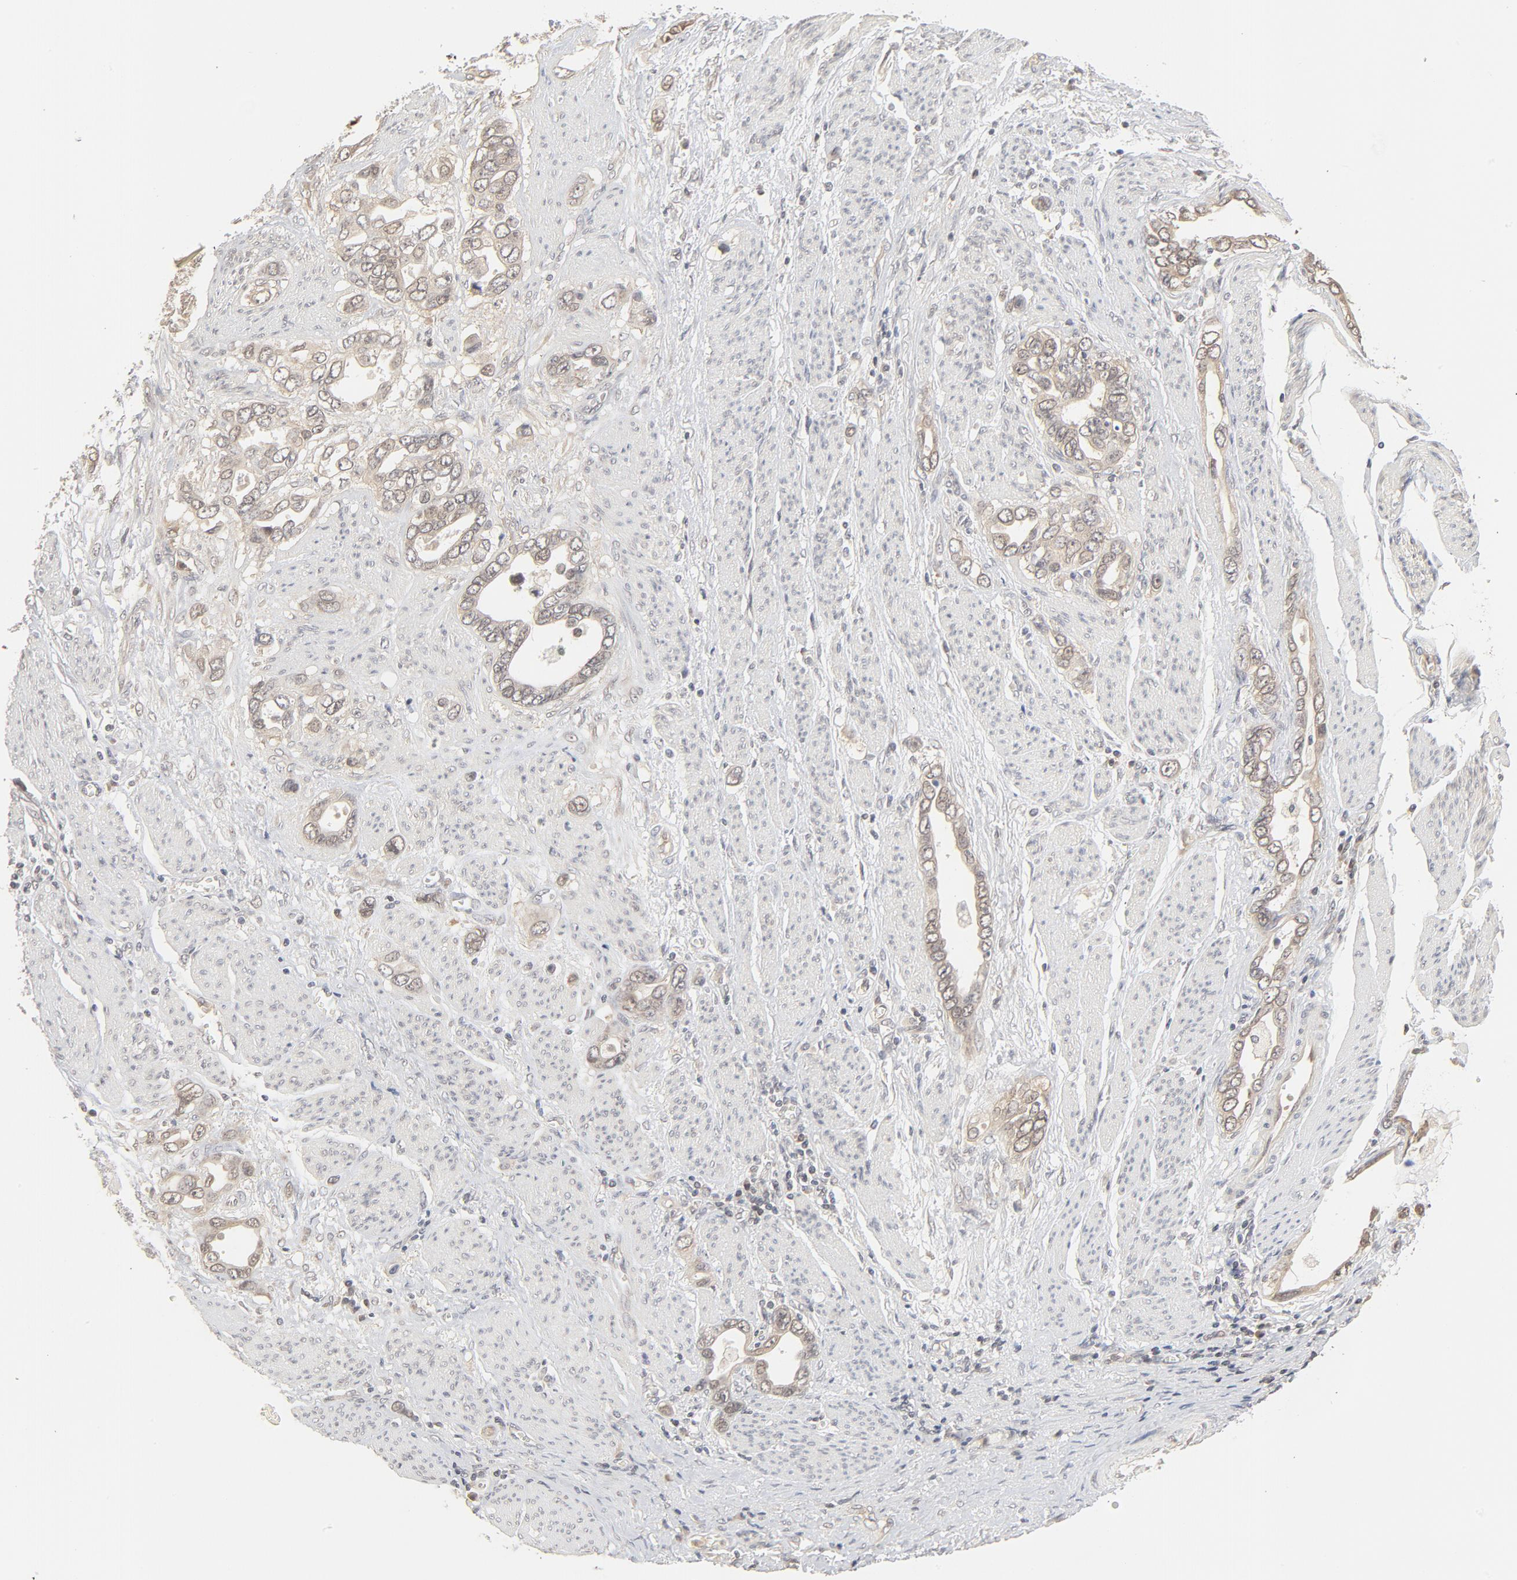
{"staining": {"intensity": "weak", "quantity": ">75%", "location": "cytoplasmic/membranous,nuclear"}, "tissue": "stomach cancer", "cell_type": "Tumor cells", "image_type": "cancer", "snomed": [{"axis": "morphology", "description": "Adenocarcinoma, NOS"}, {"axis": "topography", "description": "Stomach"}], "caption": "Protein staining of adenocarcinoma (stomach) tissue shows weak cytoplasmic/membranous and nuclear positivity in approximately >75% of tumor cells.", "gene": "NEDD8", "patient": {"sex": "male", "age": 78}}